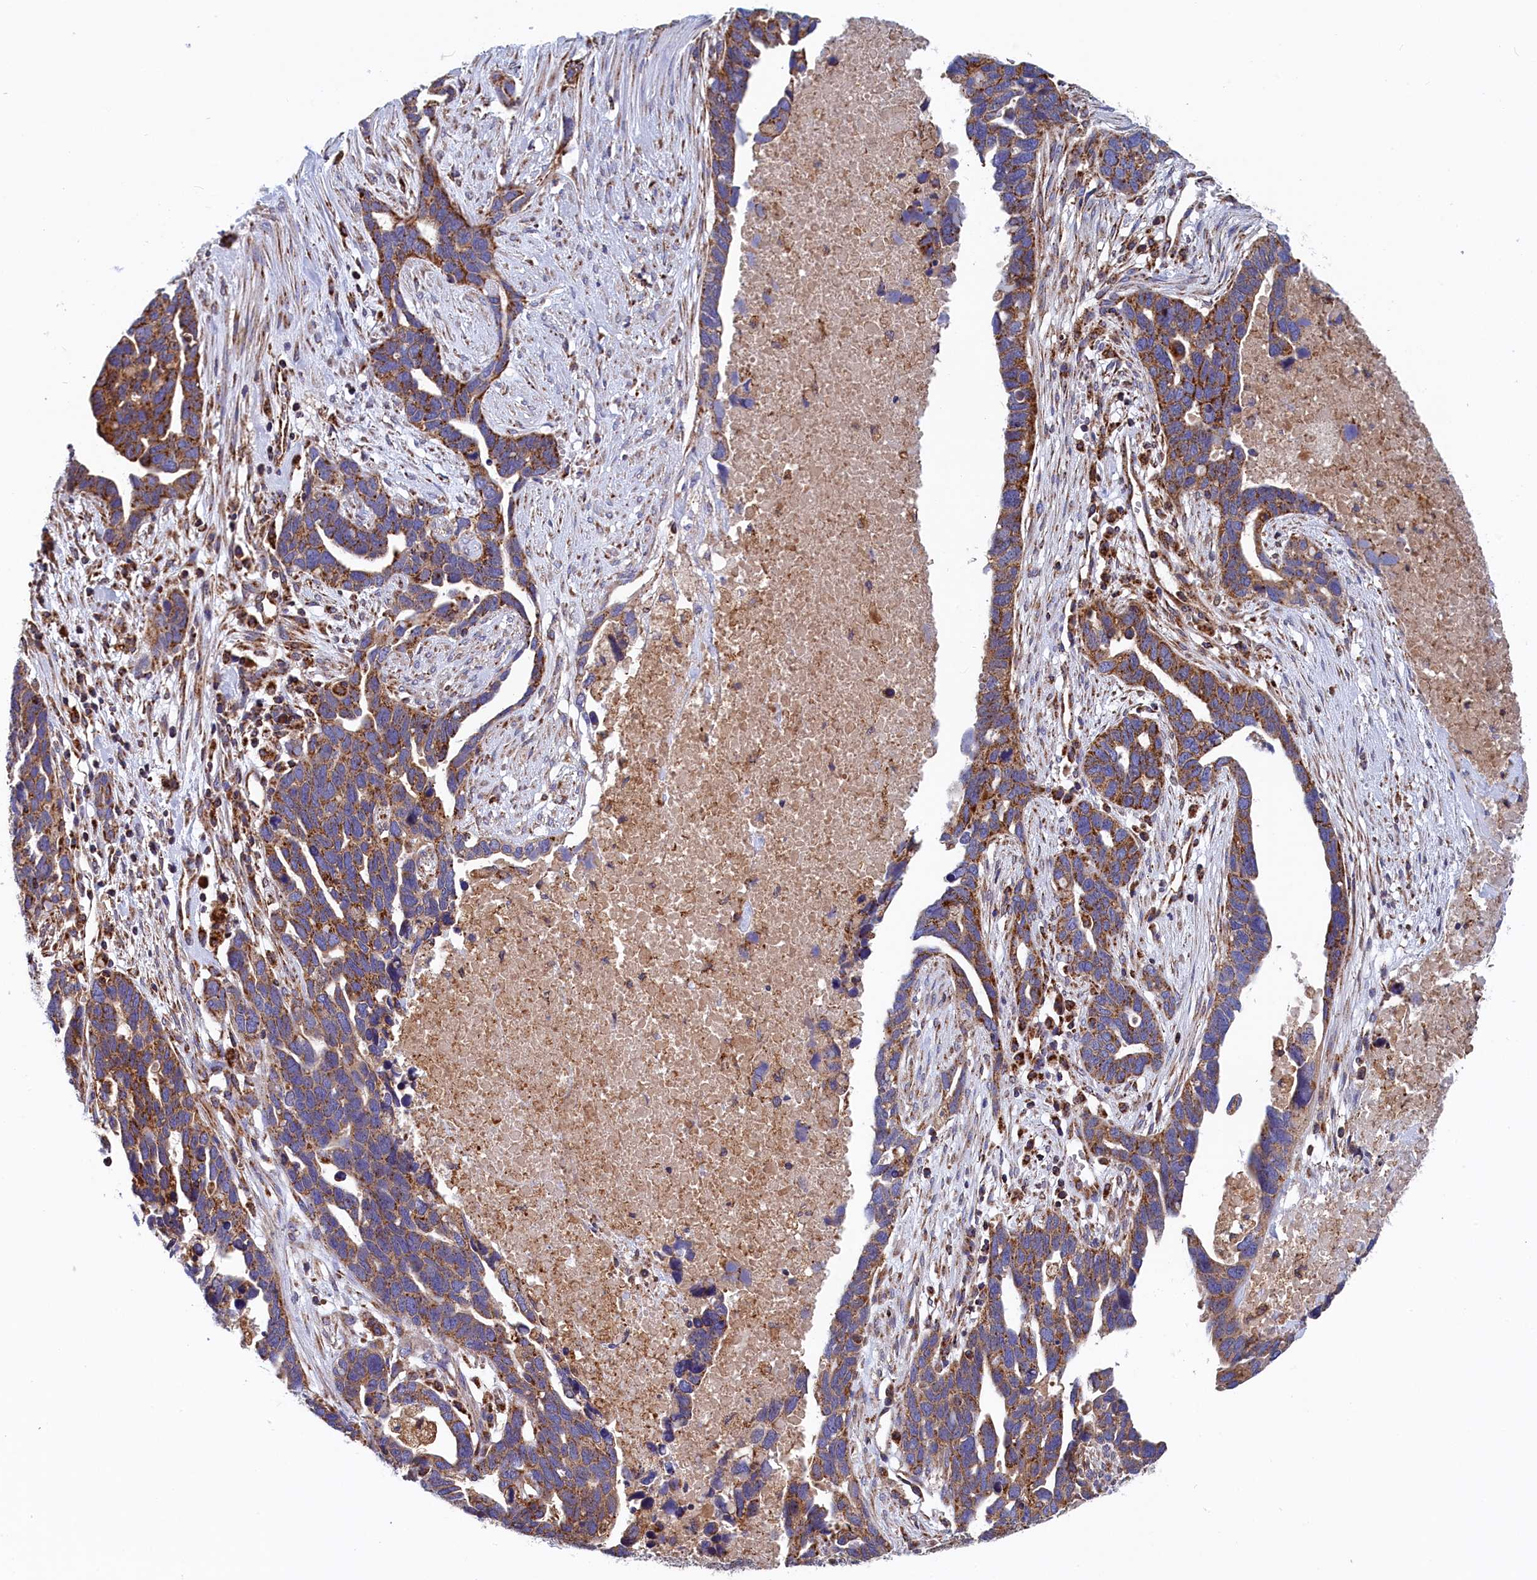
{"staining": {"intensity": "moderate", "quantity": ">75%", "location": "cytoplasmic/membranous"}, "tissue": "ovarian cancer", "cell_type": "Tumor cells", "image_type": "cancer", "snomed": [{"axis": "morphology", "description": "Cystadenocarcinoma, serous, NOS"}, {"axis": "topography", "description": "Ovary"}], "caption": "Moderate cytoplasmic/membranous expression is identified in approximately >75% of tumor cells in serous cystadenocarcinoma (ovarian).", "gene": "WDR83", "patient": {"sex": "female", "age": 54}}